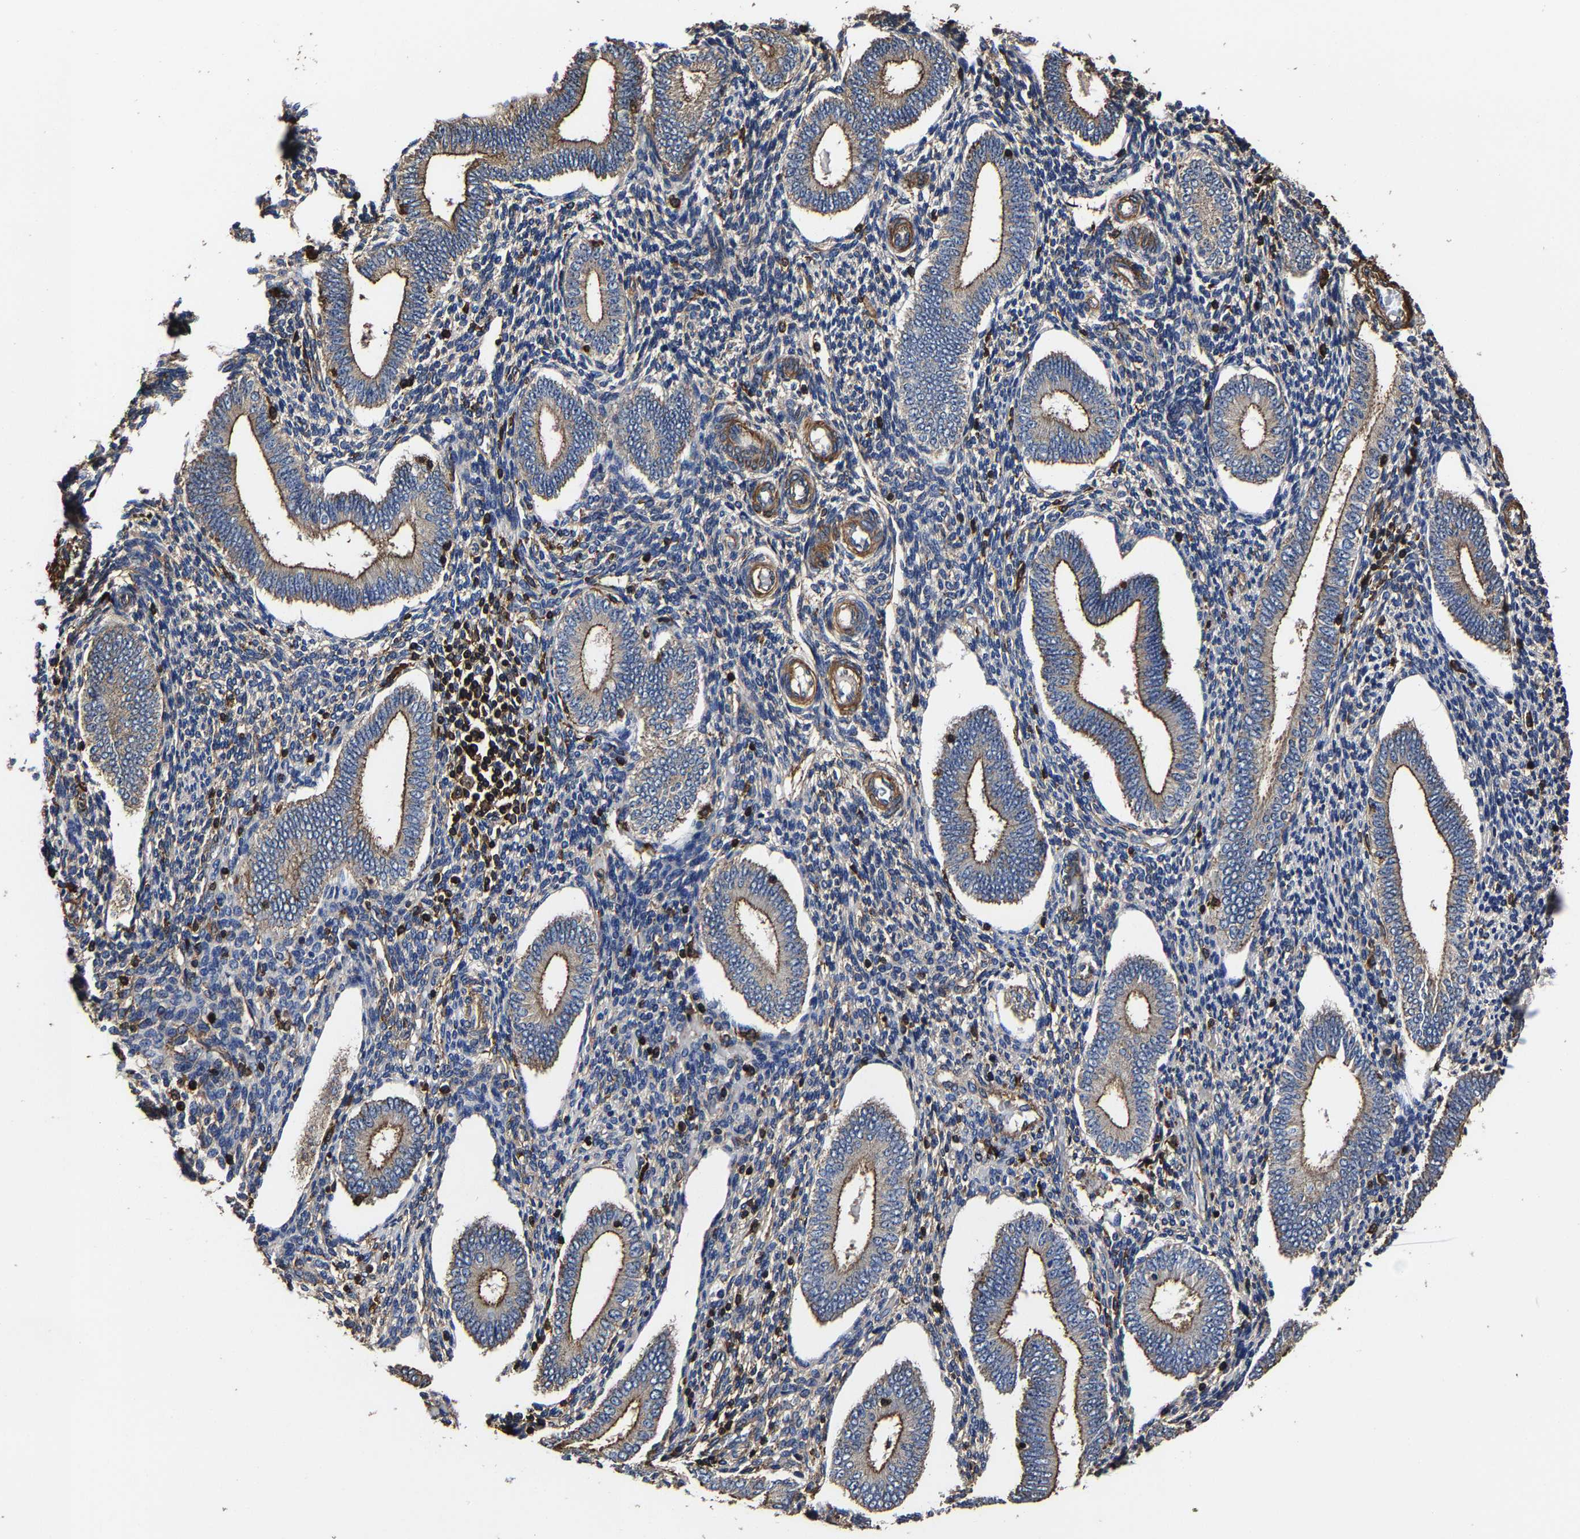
{"staining": {"intensity": "moderate", "quantity": "<25%", "location": "cytoplasmic/membranous"}, "tissue": "endometrium", "cell_type": "Cells in endometrial stroma", "image_type": "normal", "snomed": [{"axis": "morphology", "description": "Normal tissue, NOS"}, {"axis": "topography", "description": "Endometrium"}], "caption": "A high-resolution photomicrograph shows immunohistochemistry staining of unremarkable endometrium, which shows moderate cytoplasmic/membranous positivity in approximately <25% of cells in endometrial stroma. (DAB IHC, brown staining for protein, blue staining for nuclei).", "gene": "SSH3", "patient": {"sex": "female", "age": 42}}